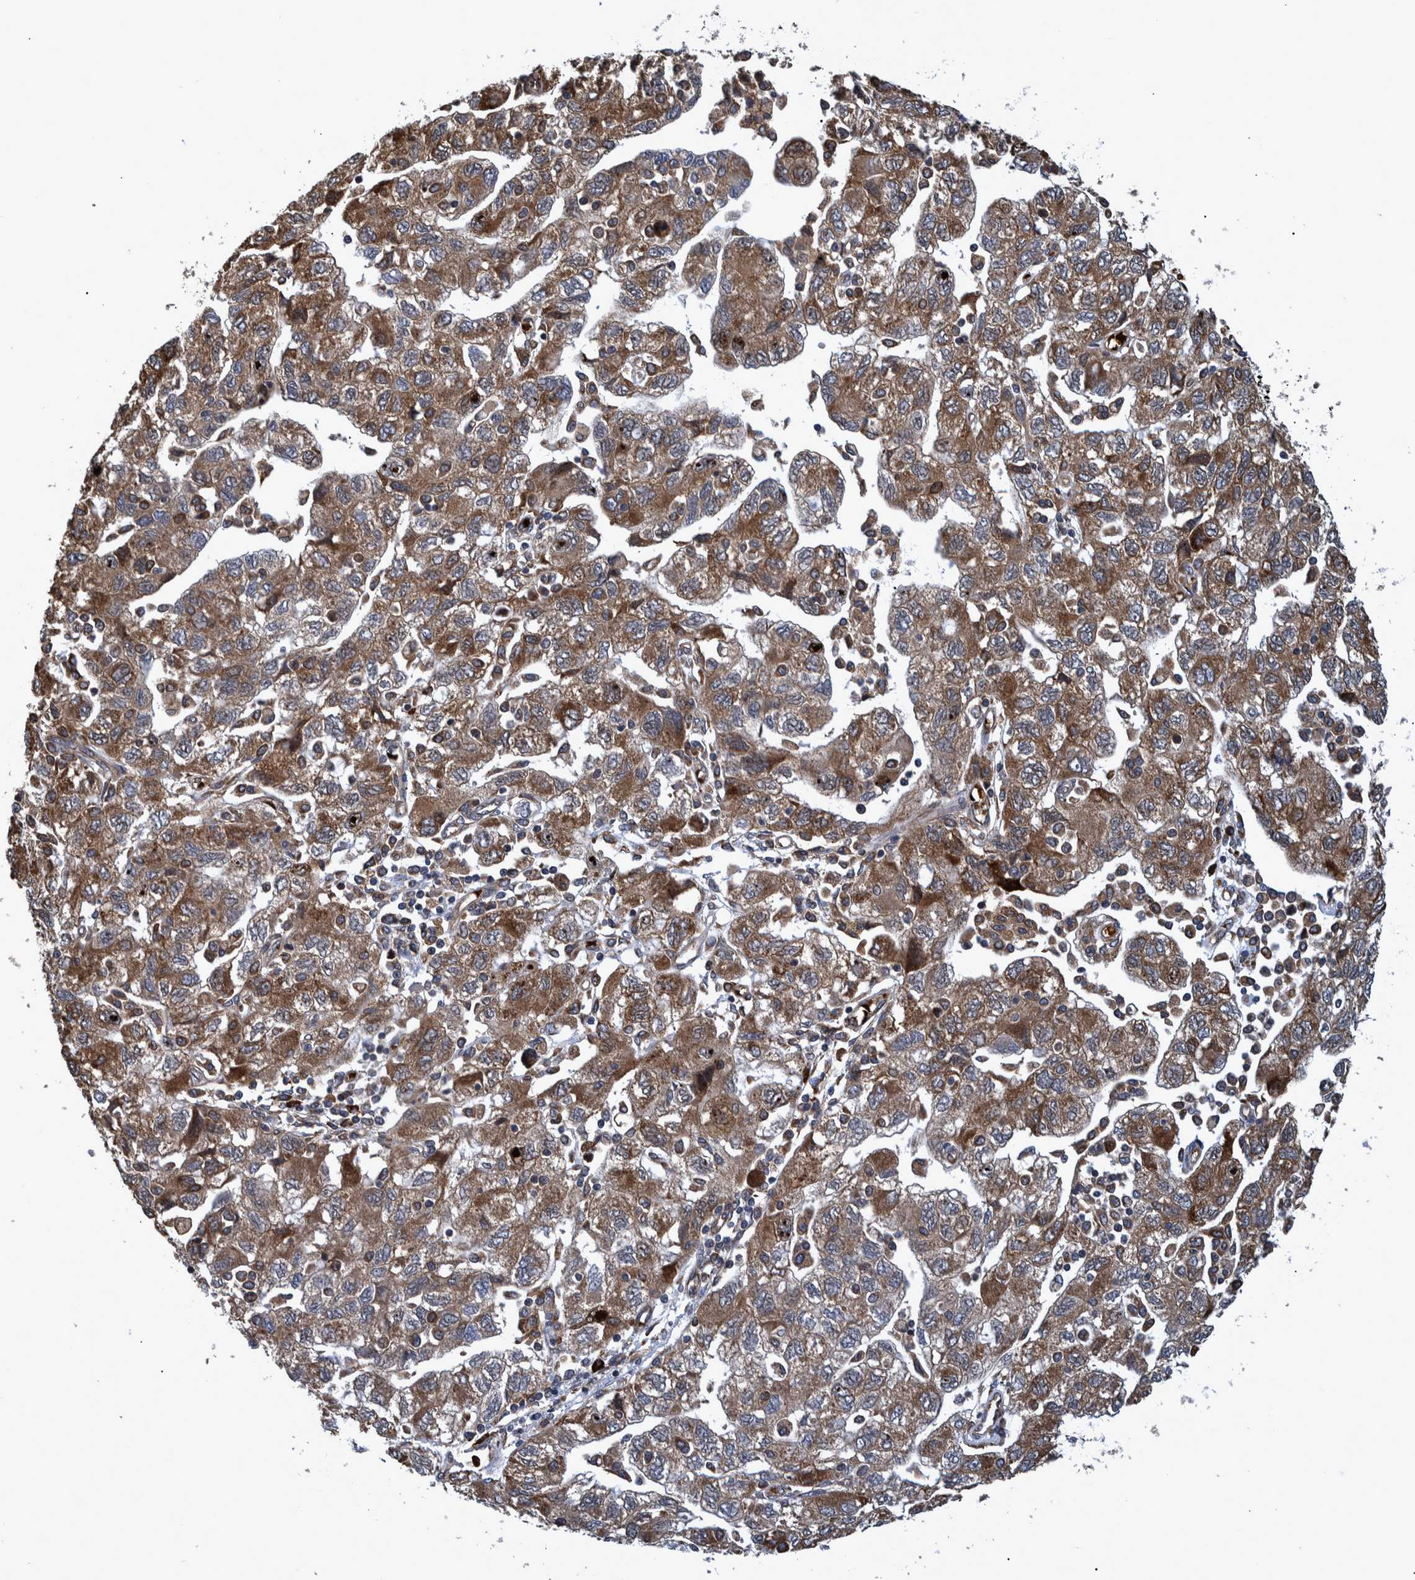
{"staining": {"intensity": "moderate", "quantity": ">75%", "location": "cytoplasmic/membranous"}, "tissue": "ovarian cancer", "cell_type": "Tumor cells", "image_type": "cancer", "snomed": [{"axis": "morphology", "description": "Carcinoma, NOS"}, {"axis": "morphology", "description": "Cystadenocarcinoma, serous, NOS"}, {"axis": "topography", "description": "Ovary"}], "caption": "IHC (DAB (3,3'-diaminobenzidine)) staining of ovarian cancer shows moderate cytoplasmic/membranous protein staining in about >75% of tumor cells.", "gene": "SPAG5", "patient": {"sex": "female", "age": 69}}